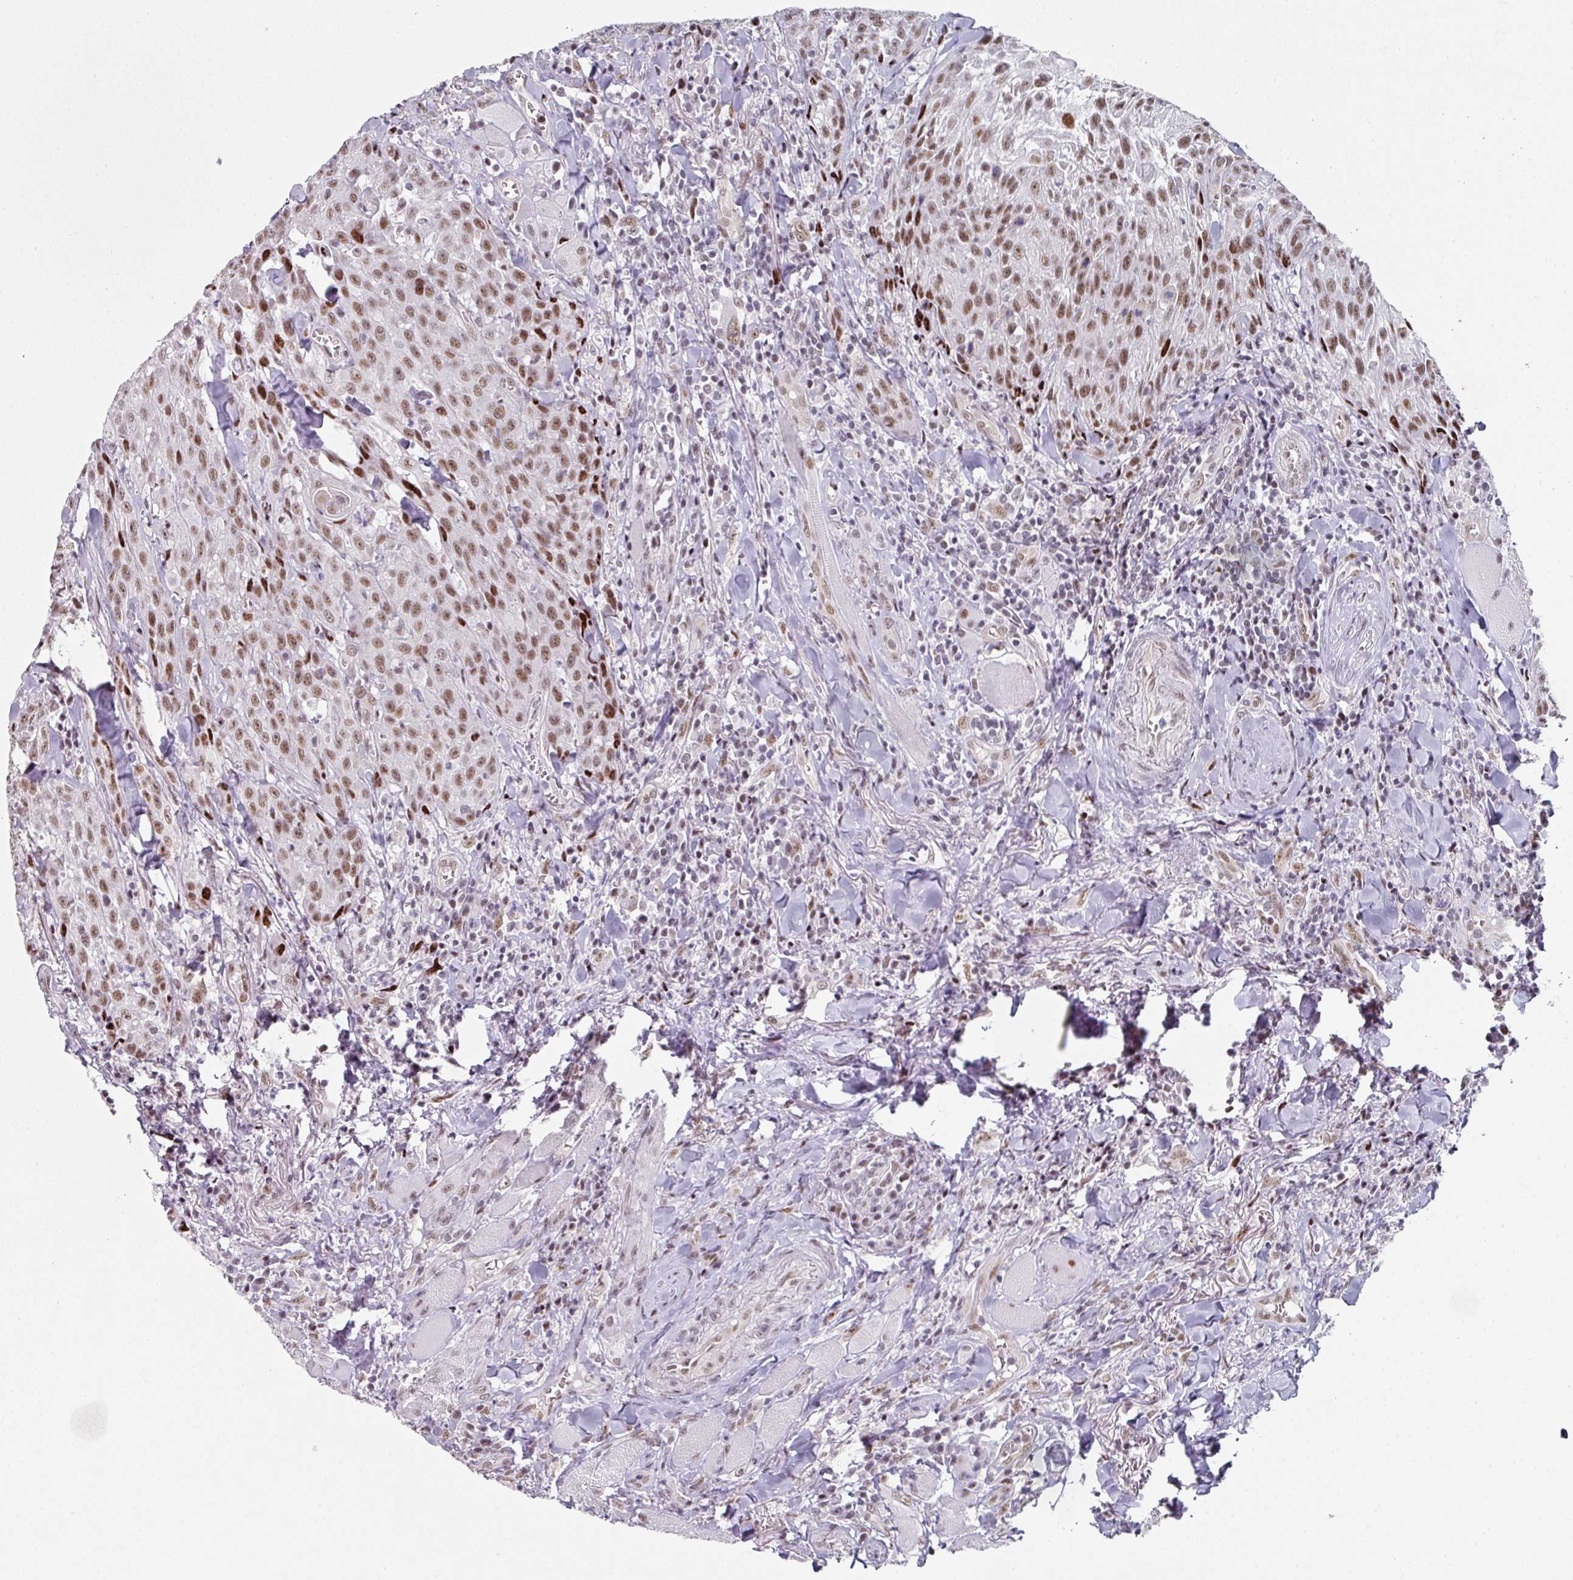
{"staining": {"intensity": "moderate", "quantity": ">75%", "location": "nuclear"}, "tissue": "head and neck cancer", "cell_type": "Tumor cells", "image_type": "cancer", "snomed": [{"axis": "morphology", "description": "Normal tissue, NOS"}, {"axis": "morphology", "description": "Squamous cell carcinoma, NOS"}, {"axis": "topography", "description": "Oral tissue"}, {"axis": "topography", "description": "Head-Neck"}], "caption": "The image shows a brown stain indicating the presence of a protein in the nuclear of tumor cells in head and neck cancer.", "gene": "SF3B5", "patient": {"sex": "female", "age": 70}}